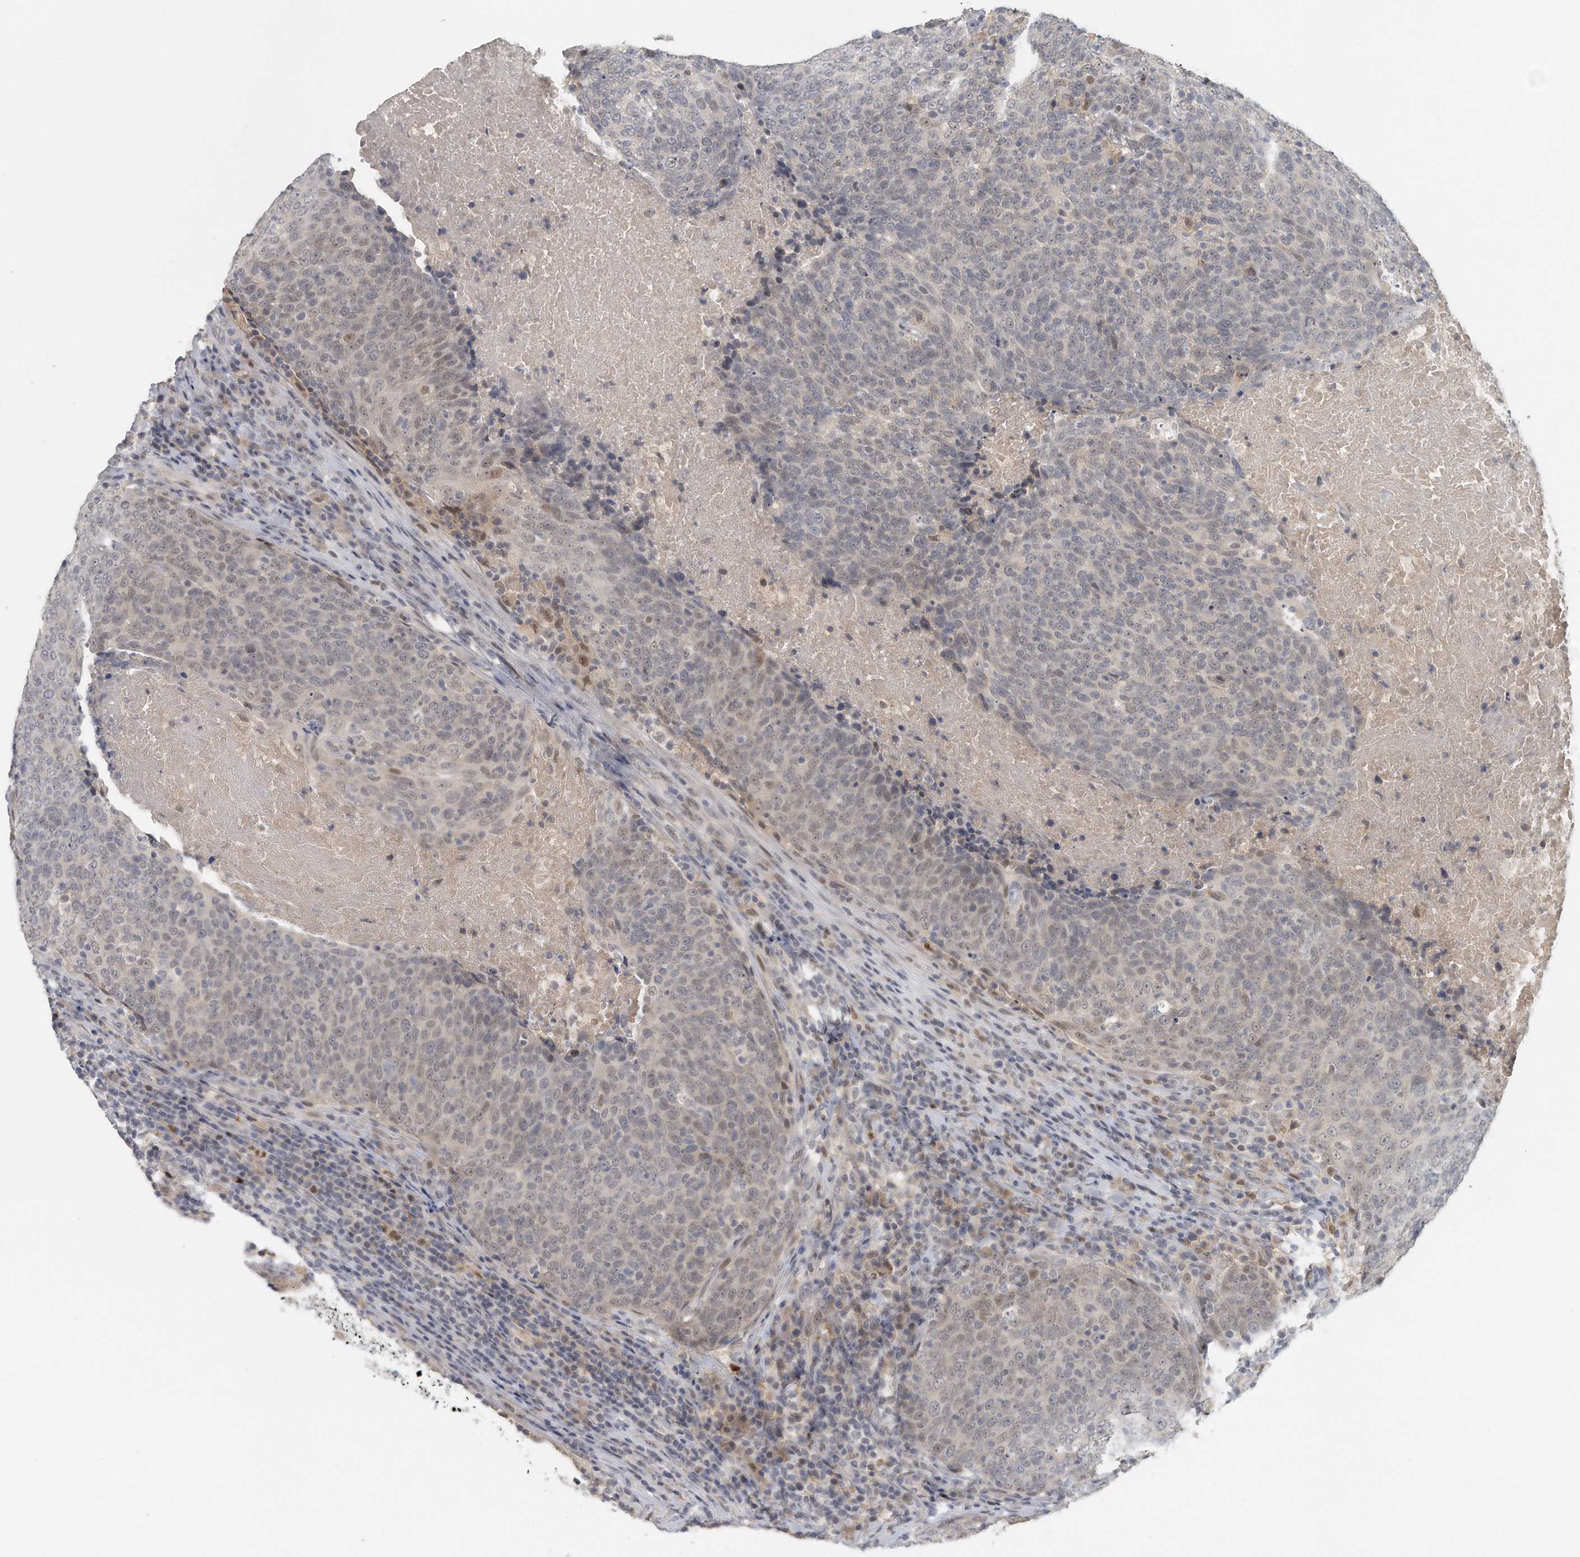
{"staining": {"intensity": "weak", "quantity": "25%-75%", "location": "nuclear"}, "tissue": "head and neck cancer", "cell_type": "Tumor cells", "image_type": "cancer", "snomed": [{"axis": "morphology", "description": "Squamous cell carcinoma, NOS"}, {"axis": "morphology", "description": "Squamous cell carcinoma, metastatic, NOS"}, {"axis": "topography", "description": "Lymph node"}, {"axis": "topography", "description": "Head-Neck"}], "caption": "Immunohistochemical staining of head and neck cancer exhibits low levels of weak nuclear protein positivity in approximately 25%-75% of tumor cells.", "gene": "DDX43", "patient": {"sex": "male", "age": 62}}